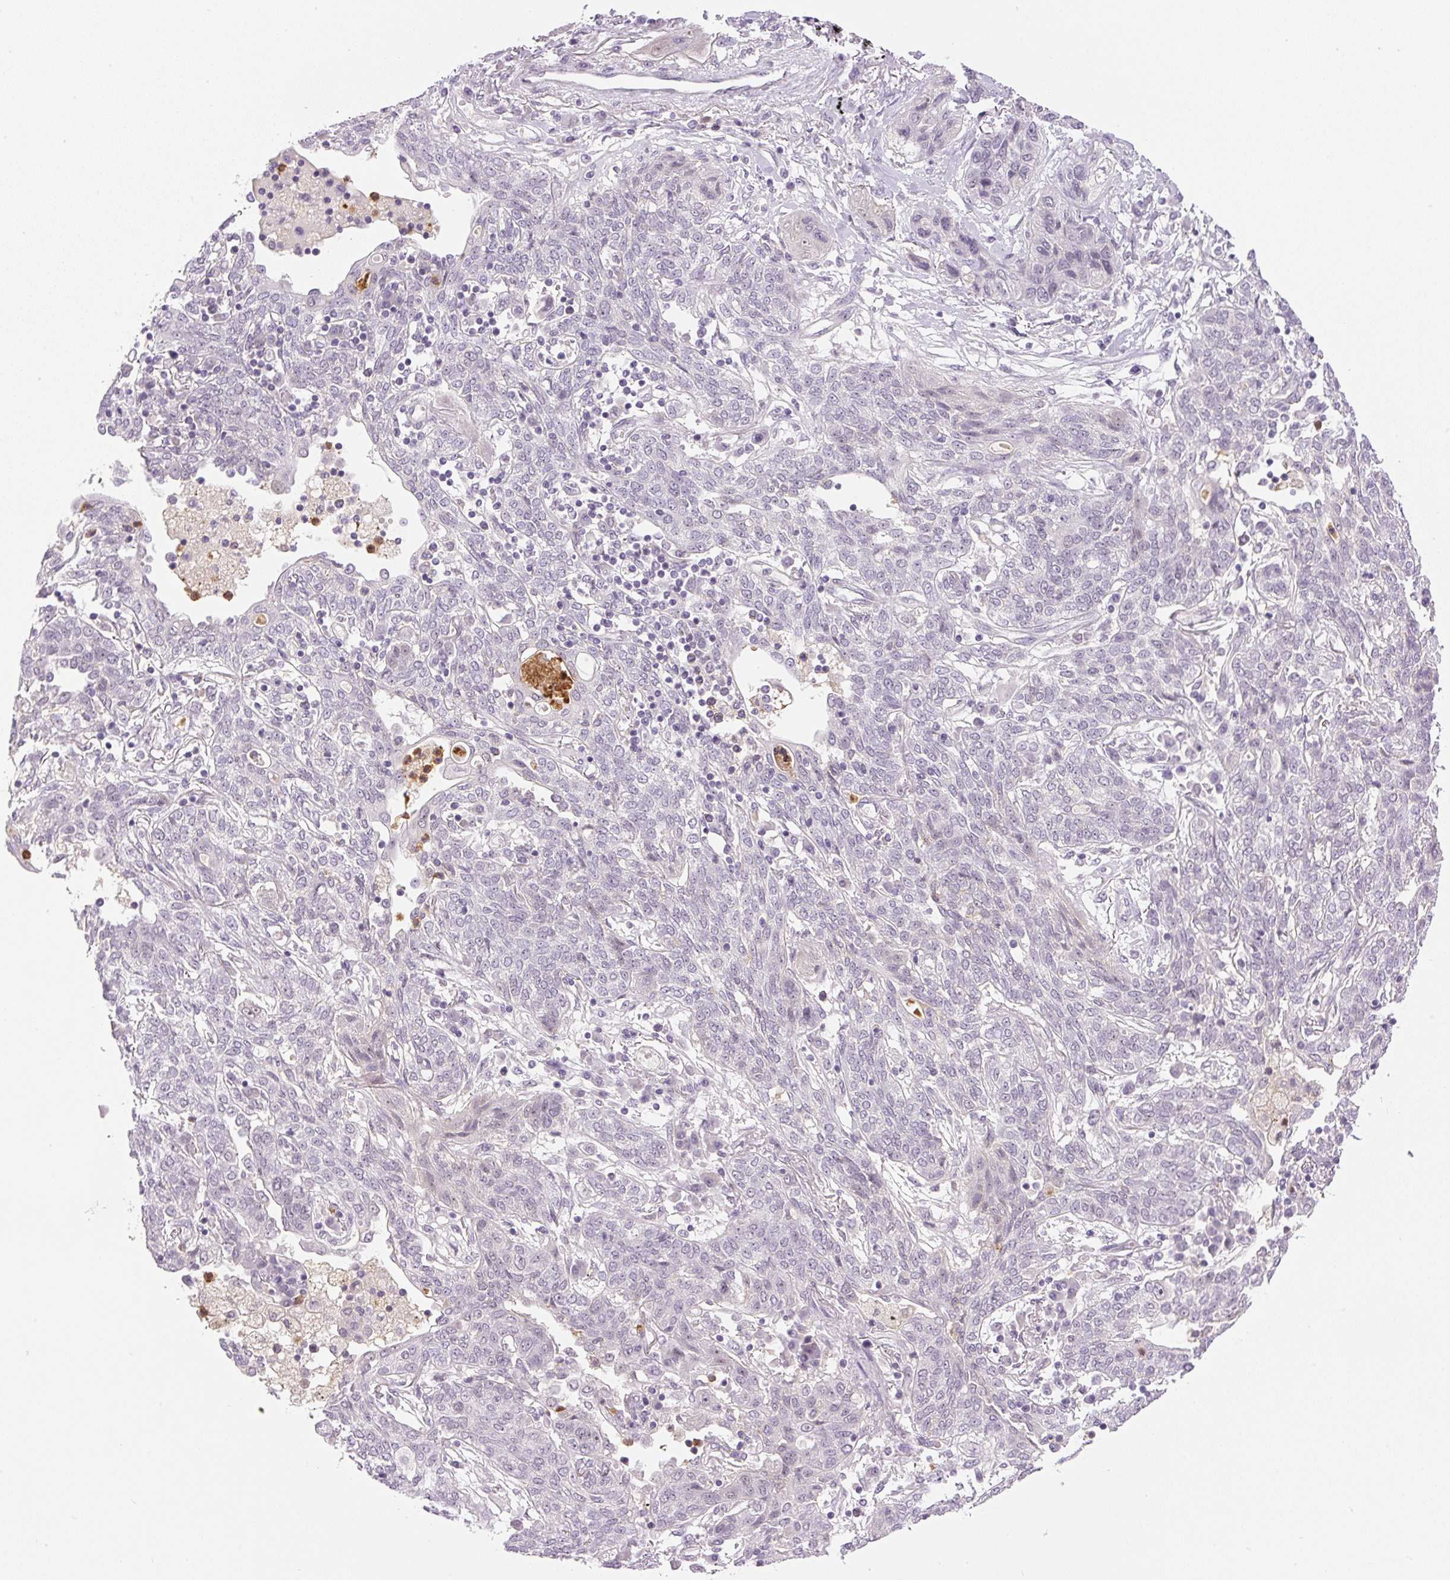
{"staining": {"intensity": "negative", "quantity": "none", "location": "none"}, "tissue": "lung cancer", "cell_type": "Tumor cells", "image_type": "cancer", "snomed": [{"axis": "morphology", "description": "Squamous cell carcinoma, NOS"}, {"axis": "topography", "description": "Lung"}], "caption": "An IHC histopathology image of squamous cell carcinoma (lung) is shown. There is no staining in tumor cells of squamous cell carcinoma (lung). (DAB (3,3'-diaminobenzidine) immunohistochemistry (IHC), high magnification).", "gene": "SGF29", "patient": {"sex": "female", "age": 70}}